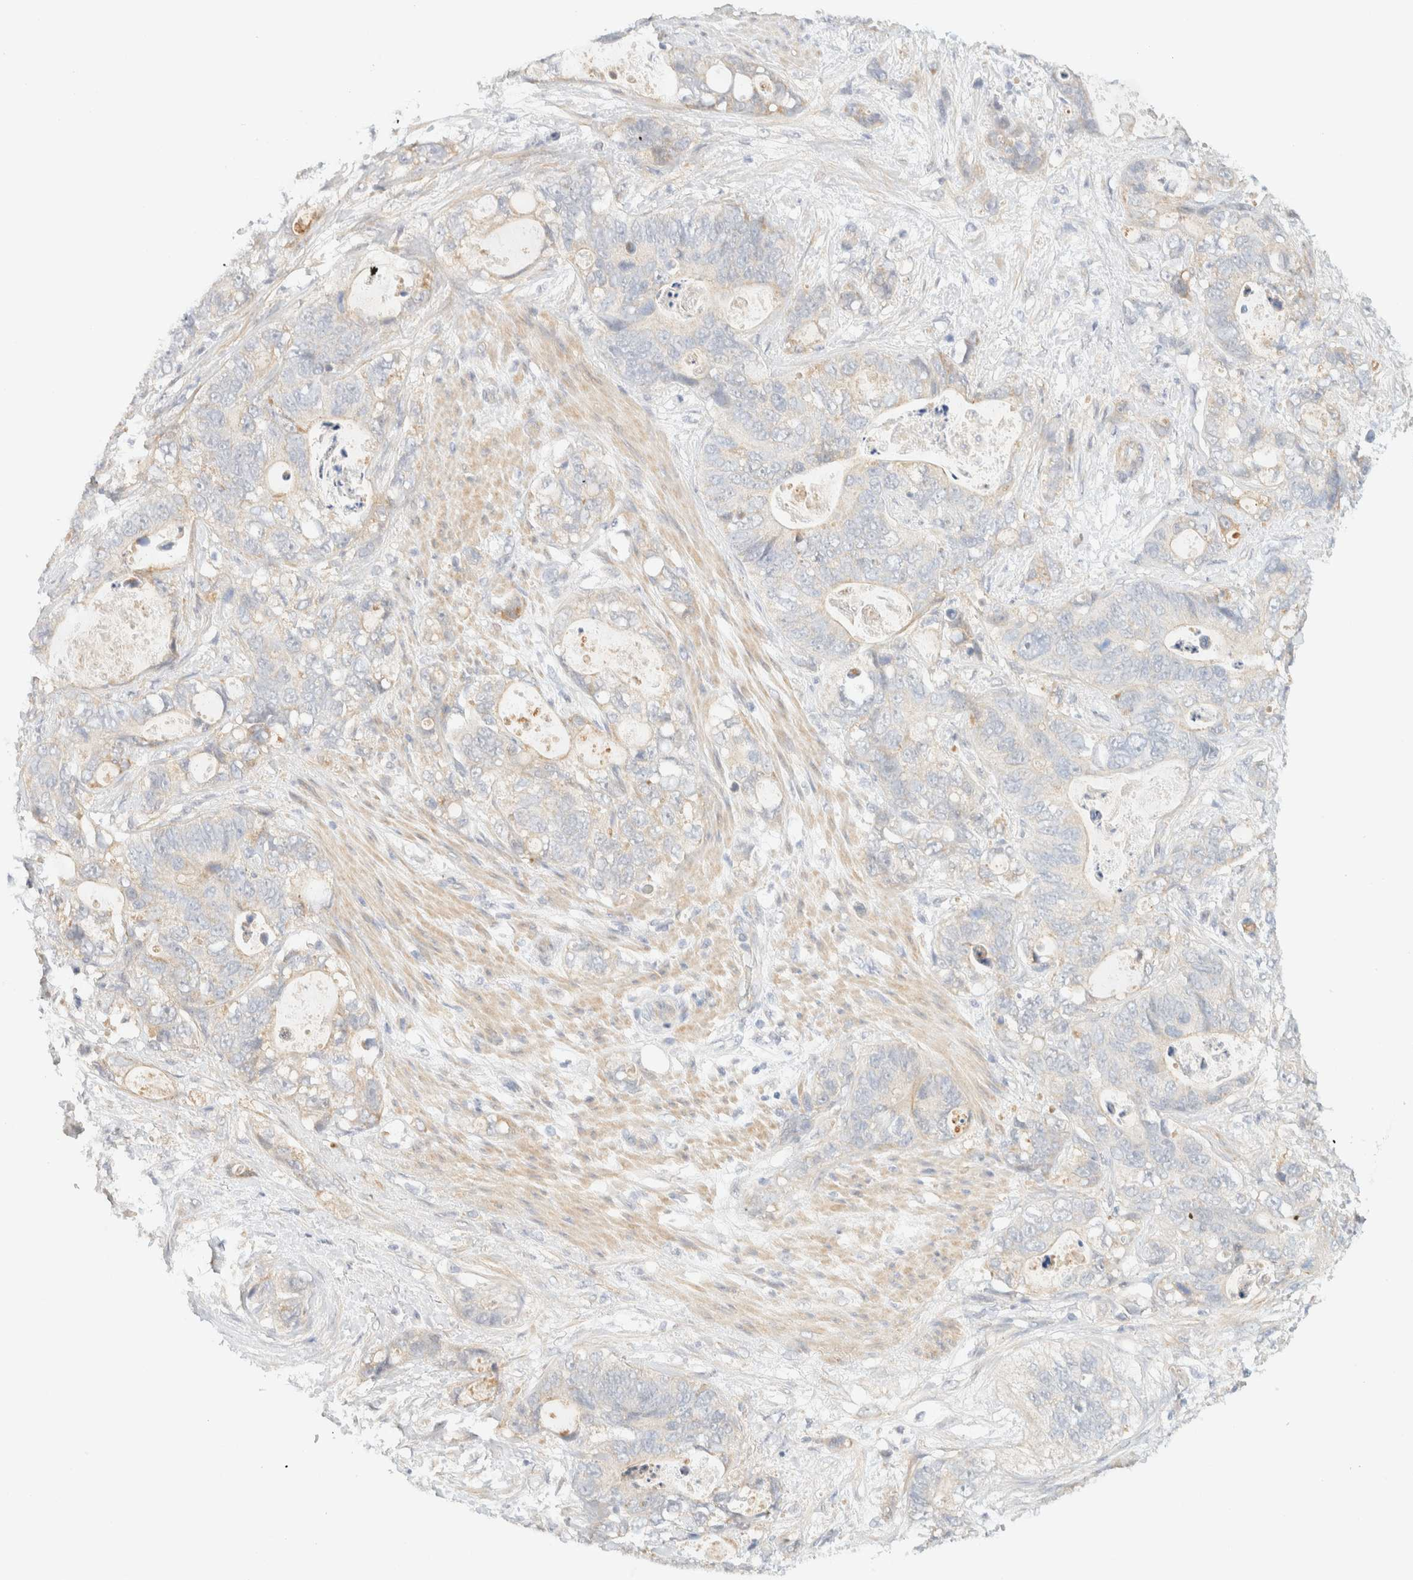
{"staining": {"intensity": "weak", "quantity": "<25%", "location": "cytoplasmic/membranous"}, "tissue": "stomach cancer", "cell_type": "Tumor cells", "image_type": "cancer", "snomed": [{"axis": "morphology", "description": "Normal tissue, NOS"}, {"axis": "morphology", "description": "Adenocarcinoma, NOS"}, {"axis": "topography", "description": "Stomach"}], "caption": "Stomach adenocarcinoma stained for a protein using immunohistochemistry (IHC) displays no expression tumor cells.", "gene": "TNK1", "patient": {"sex": "female", "age": 89}}